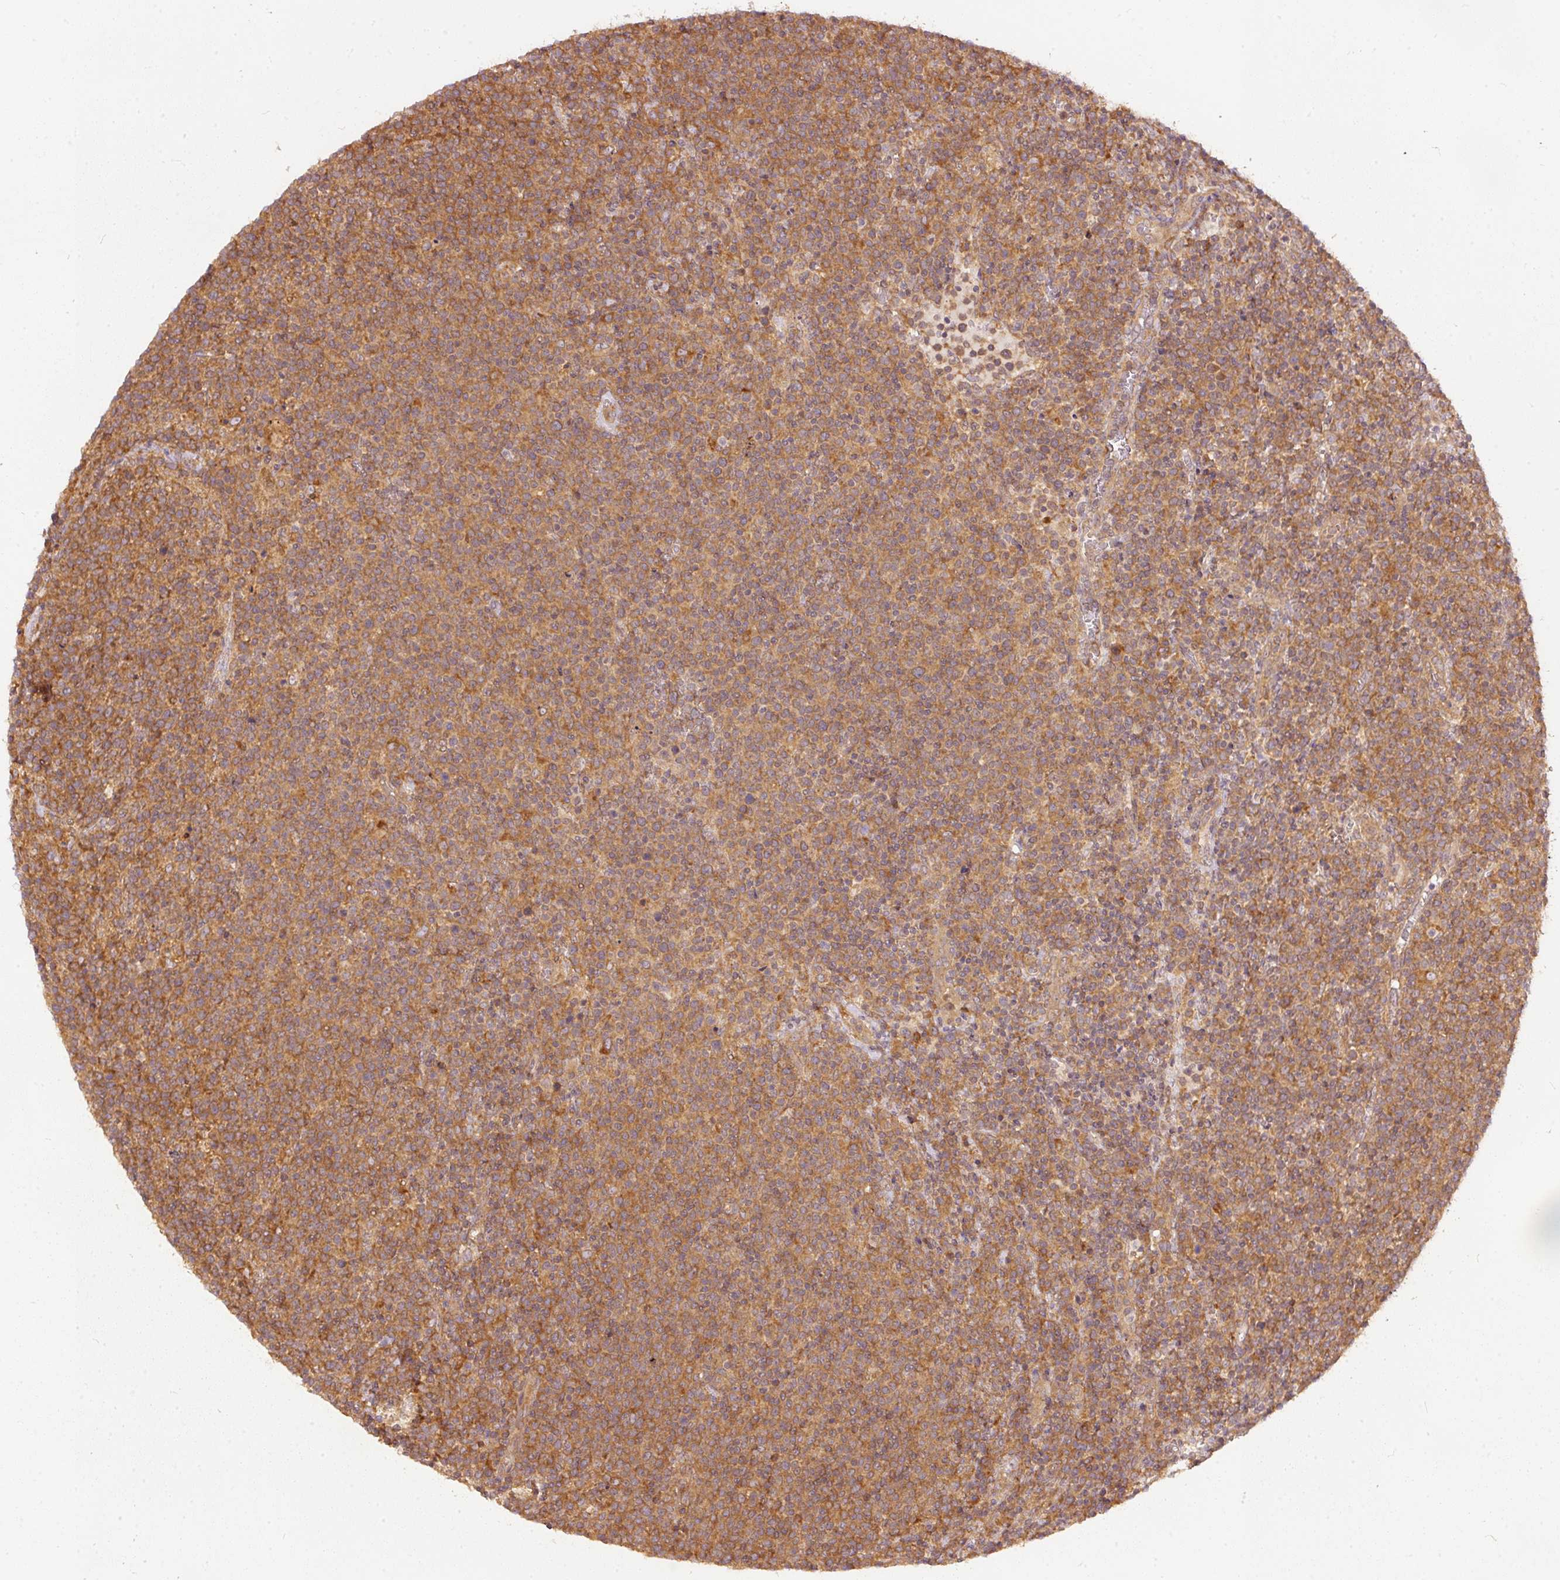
{"staining": {"intensity": "moderate", "quantity": ">75%", "location": "cytoplasmic/membranous"}, "tissue": "lymphoma", "cell_type": "Tumor cells", "image_type": "cancer", "snomed": [{"axis": "morphology", "description": "Malignant lymphoma, non-Hodgkin's type, High grade"}, {"axis": "topography", "description": "Lymph node"}], "caption": "This is an image of immunohistochemistry (IHC) staining of lymphoma, which shows moderate expression in the cytoplasmic/membranous of tumor cells.", "gene": "EIF3B", "patient": {"sex": "male", "age": 61}}